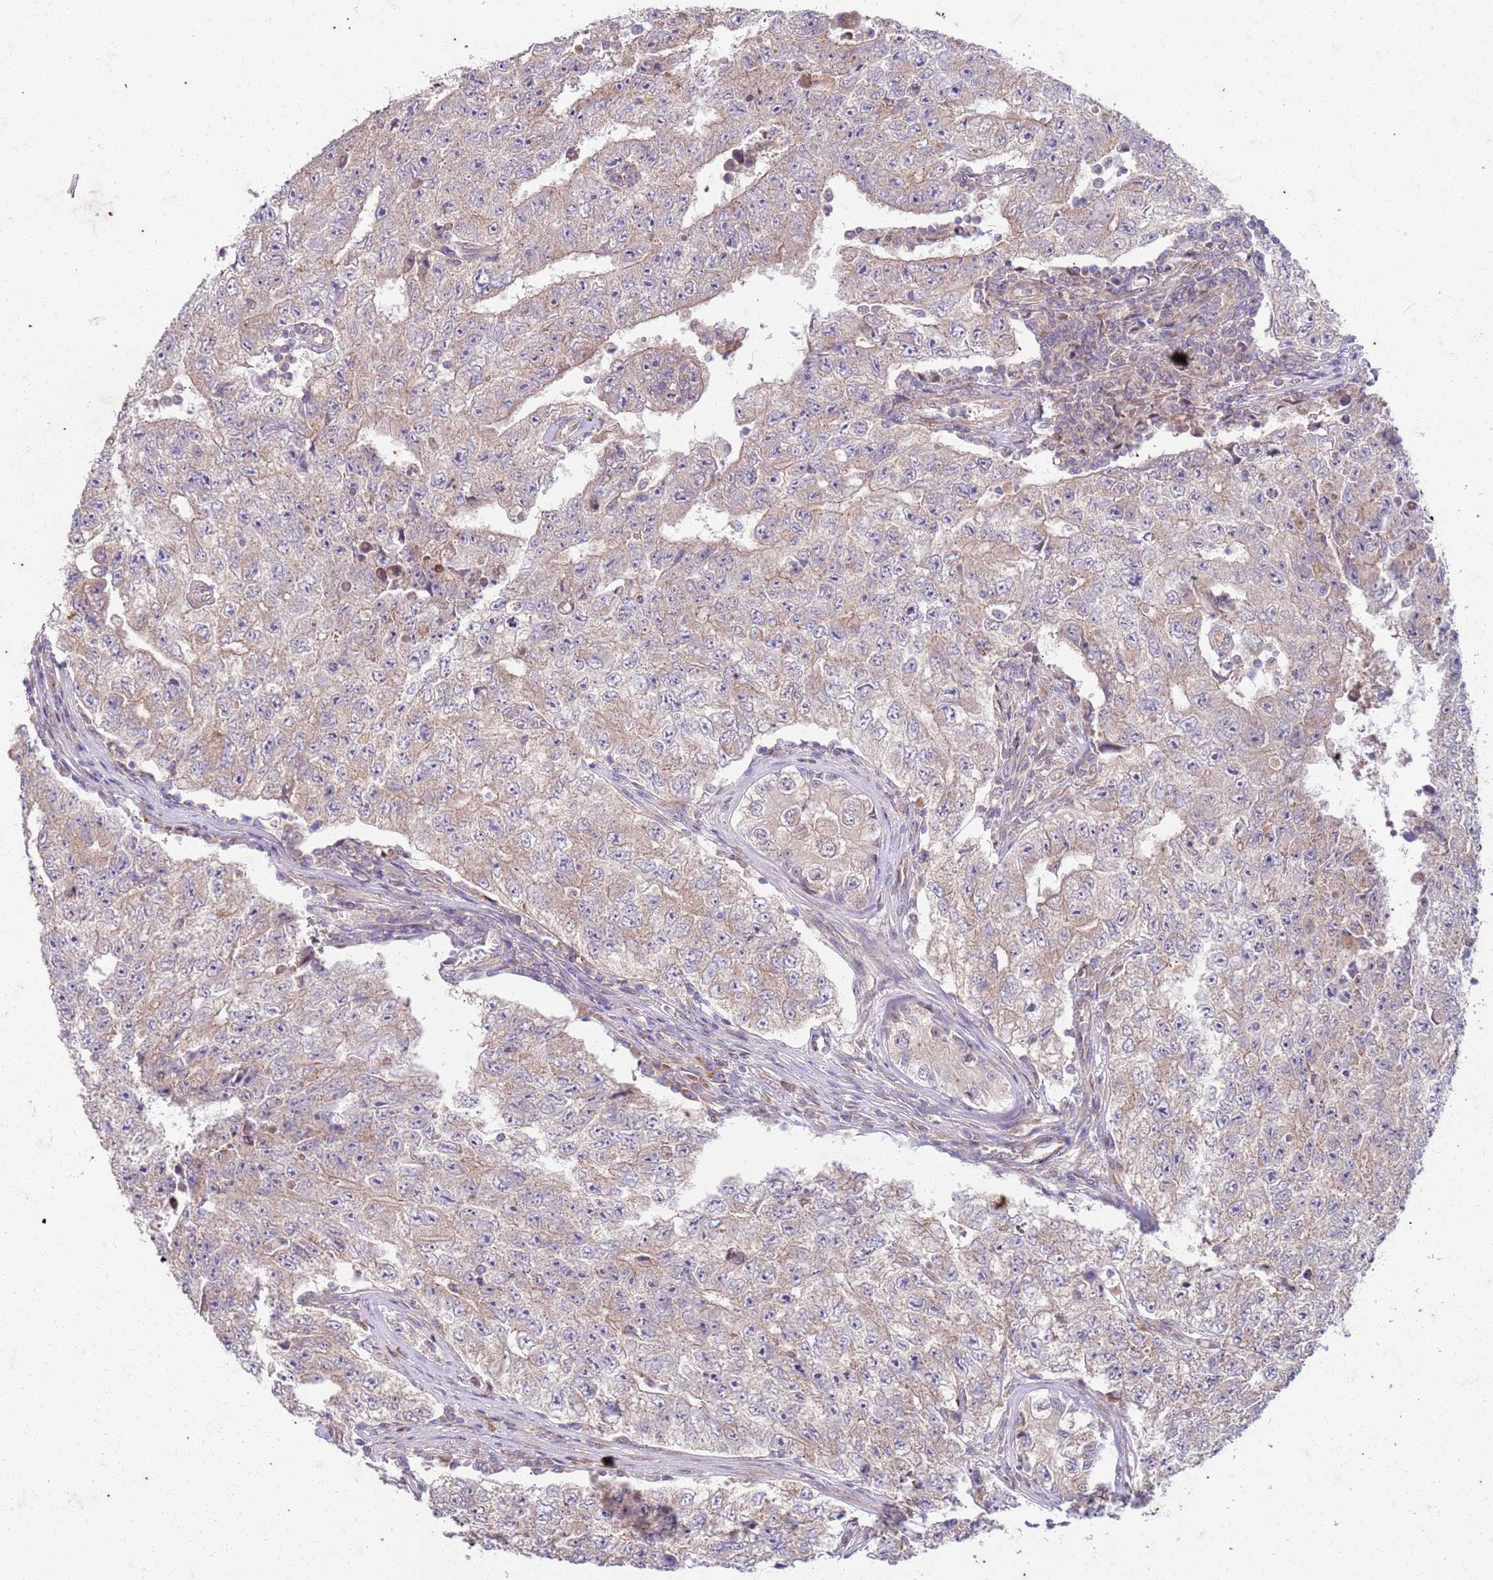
{"staining": {"intensity": "moderate", "quantity": "25%-75%", "location": "cytoplasmic/membranous"}, "tissue": "testis cancer", "cell_type": "Tumor cells", "image_type": "cancer", "snomed": [{"axis": "morphology", "description": "Carcinoma, Embryonal, NOS"}, {"axis": "topography", "description": "Testis"}], "caption": "Embryonal carcinoma (testis) was stained to show a protein in brown. There is medium levels of moderate cytoplasmic/membranous positivity in approximately 25%-75% of tumor cells. The protein is shown in brown color, while the nuclei are stained blue.", "gene": "OSBP", "patient": {"sex": "male", "age": 17}}